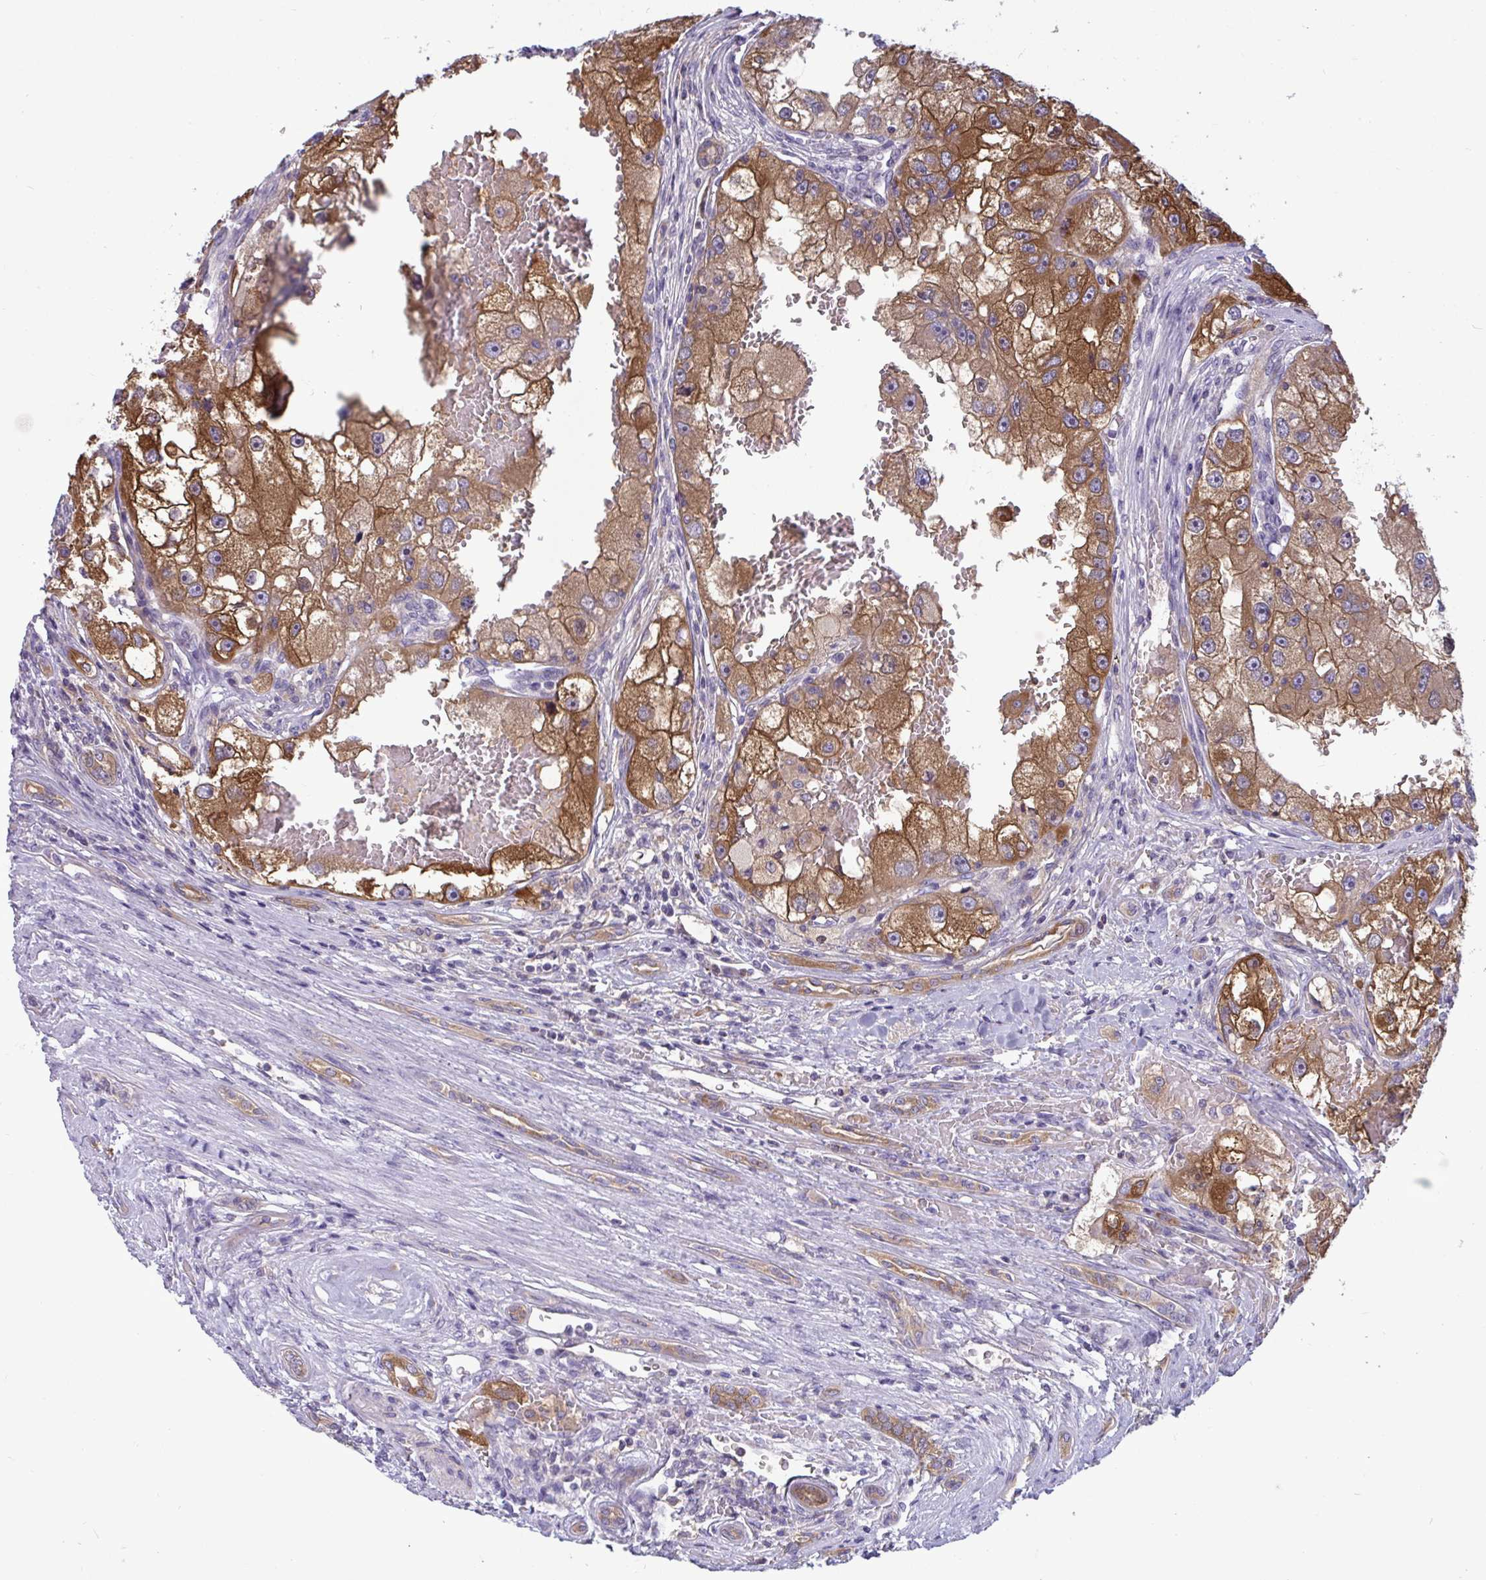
{"staining": {"intensity": "moderate", "quantity": ">75%", "location": "cytoplasmic/membranous"}, "tissue": "renal cancer", "cell_type": "Tumor cells", "image_type": "cancer", "snomed": [{"axis": "morphology", "description": "Adenocarcinoma, NOS"}, {"axis": "topography", "description": "Kidney"}], "caption": "This histopathology image shows renal cancer (adenocarcinoma) stained with immunohistochemistry (IHC) to label a protein in brown. The cytoplasmic/membranous of tumor cells show moderate positivity for the protein. Nuclei are counter-stained blue.", "gene": "SLC30A6", "patient": {"sex": "male", "age": 63}}